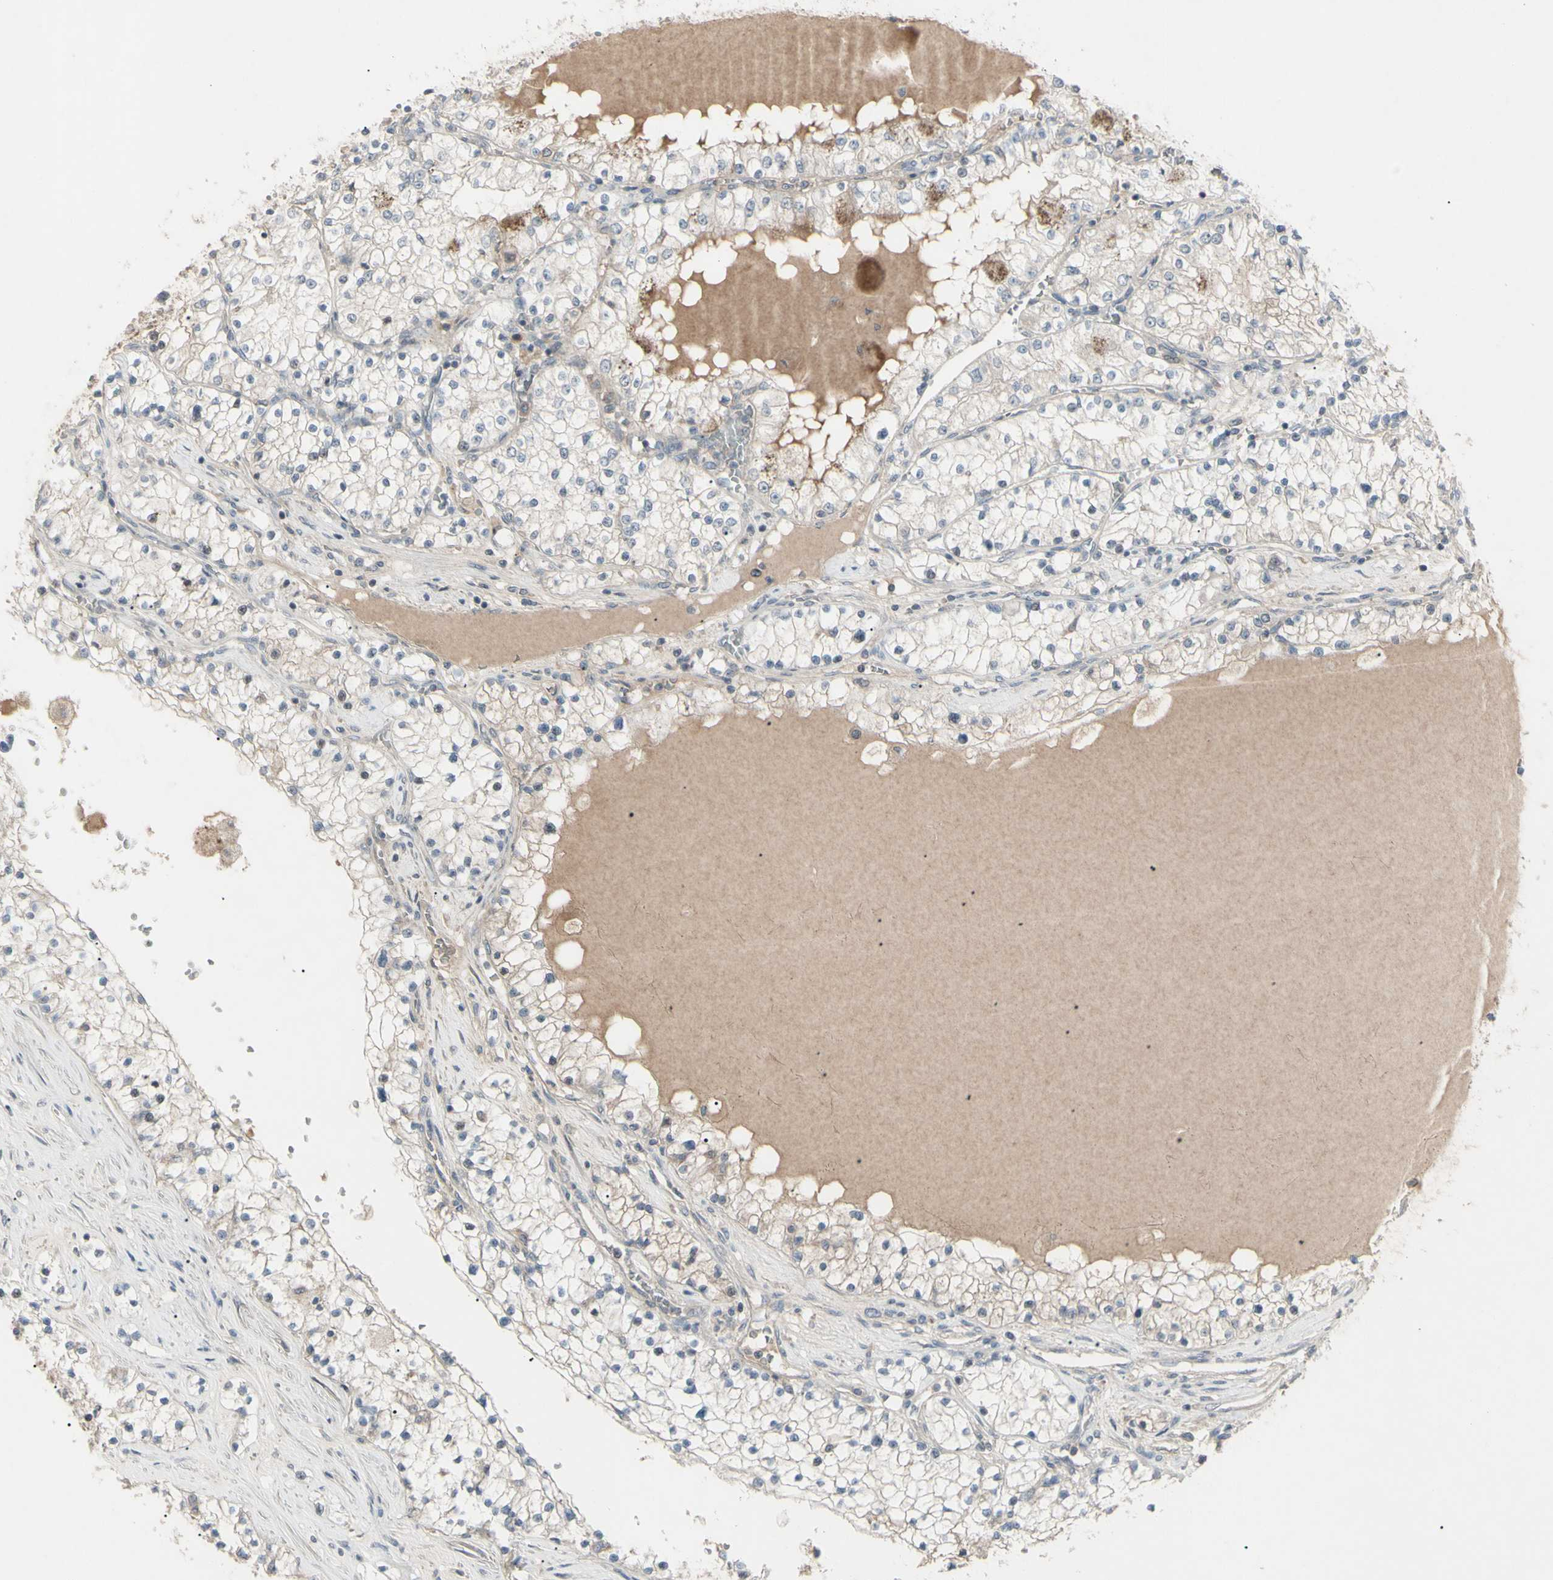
{"staining": {"intensity": "weak", "quantity": "<25%", "location": "cytoplasmic/membranous"}, "tissue": "renal cancer", "cell_type": "Tumor cells", "image_type": "cancer", "snomed": [{"axis": "morphology", "description": "Adenocarcinoma, NOS"}, {"axis": "topography", "description": "Kidney"}], "caption": "This is an IHC image of human adenocarcinoma (renal). There is no positivity in tumor cells.", "gene": "PIAS4", "patient": {"sex": "male", "age": 68}}